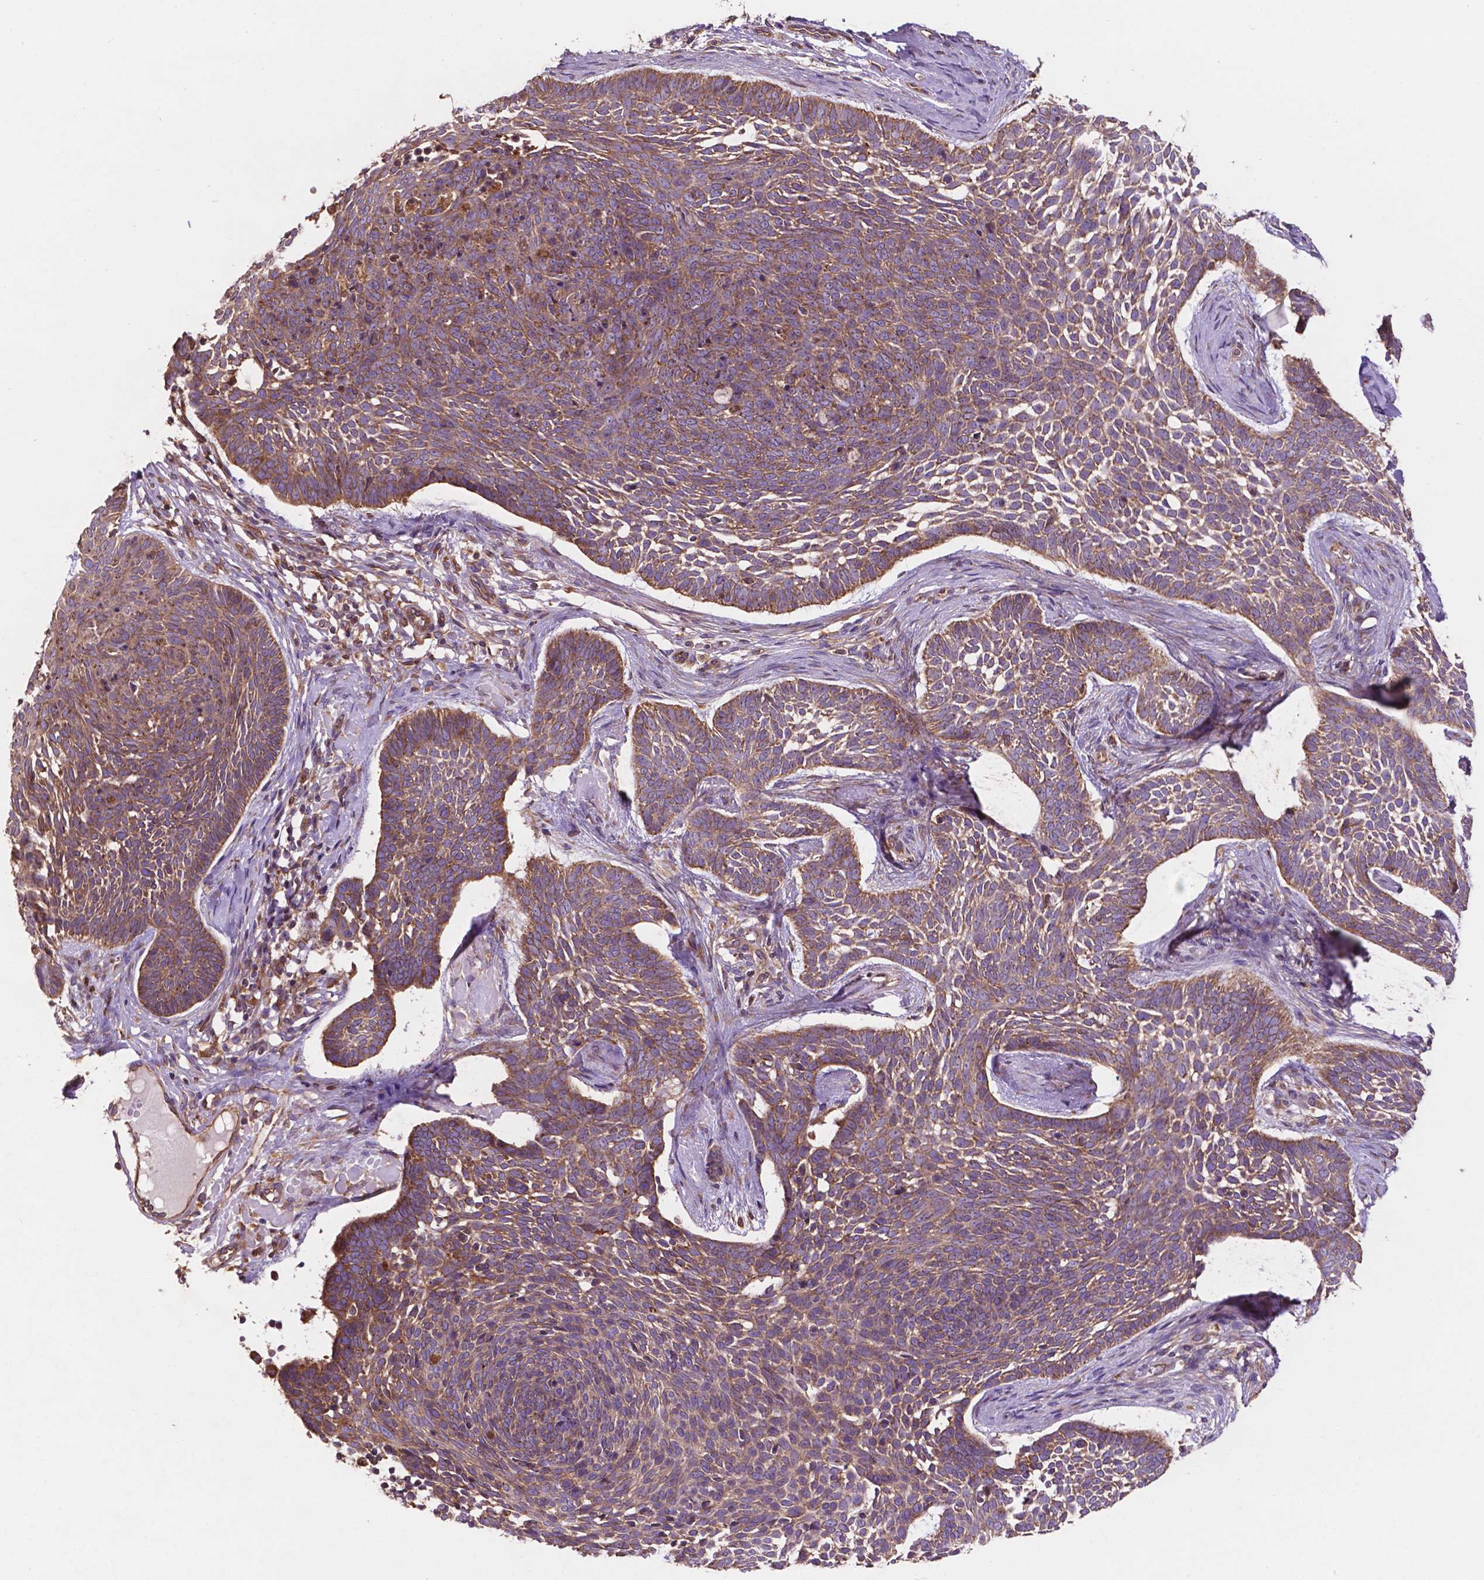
{"staining": {"intensity": "moderate", "quantity": ">75%", "location": "cytoplasmic/membranous"}, "tissue": "skin cancer", "cell_type": "Tumor cells", "image_type": "cancer", "snomed": [{"axis": "morphology", "description": "Basal cell carcinoma"}, {"axis": "topography", "description": "Skin"}], "caption": "A brown stain labels moderate cytoplasmic/membranous expression of a protein in skin cancer tumor cells. Immunohistochemistry stains the protein in brown and the nuclei are stained blue.", "gene": "CCDC71L", "patient": {"sex": "male", "age": 85}}